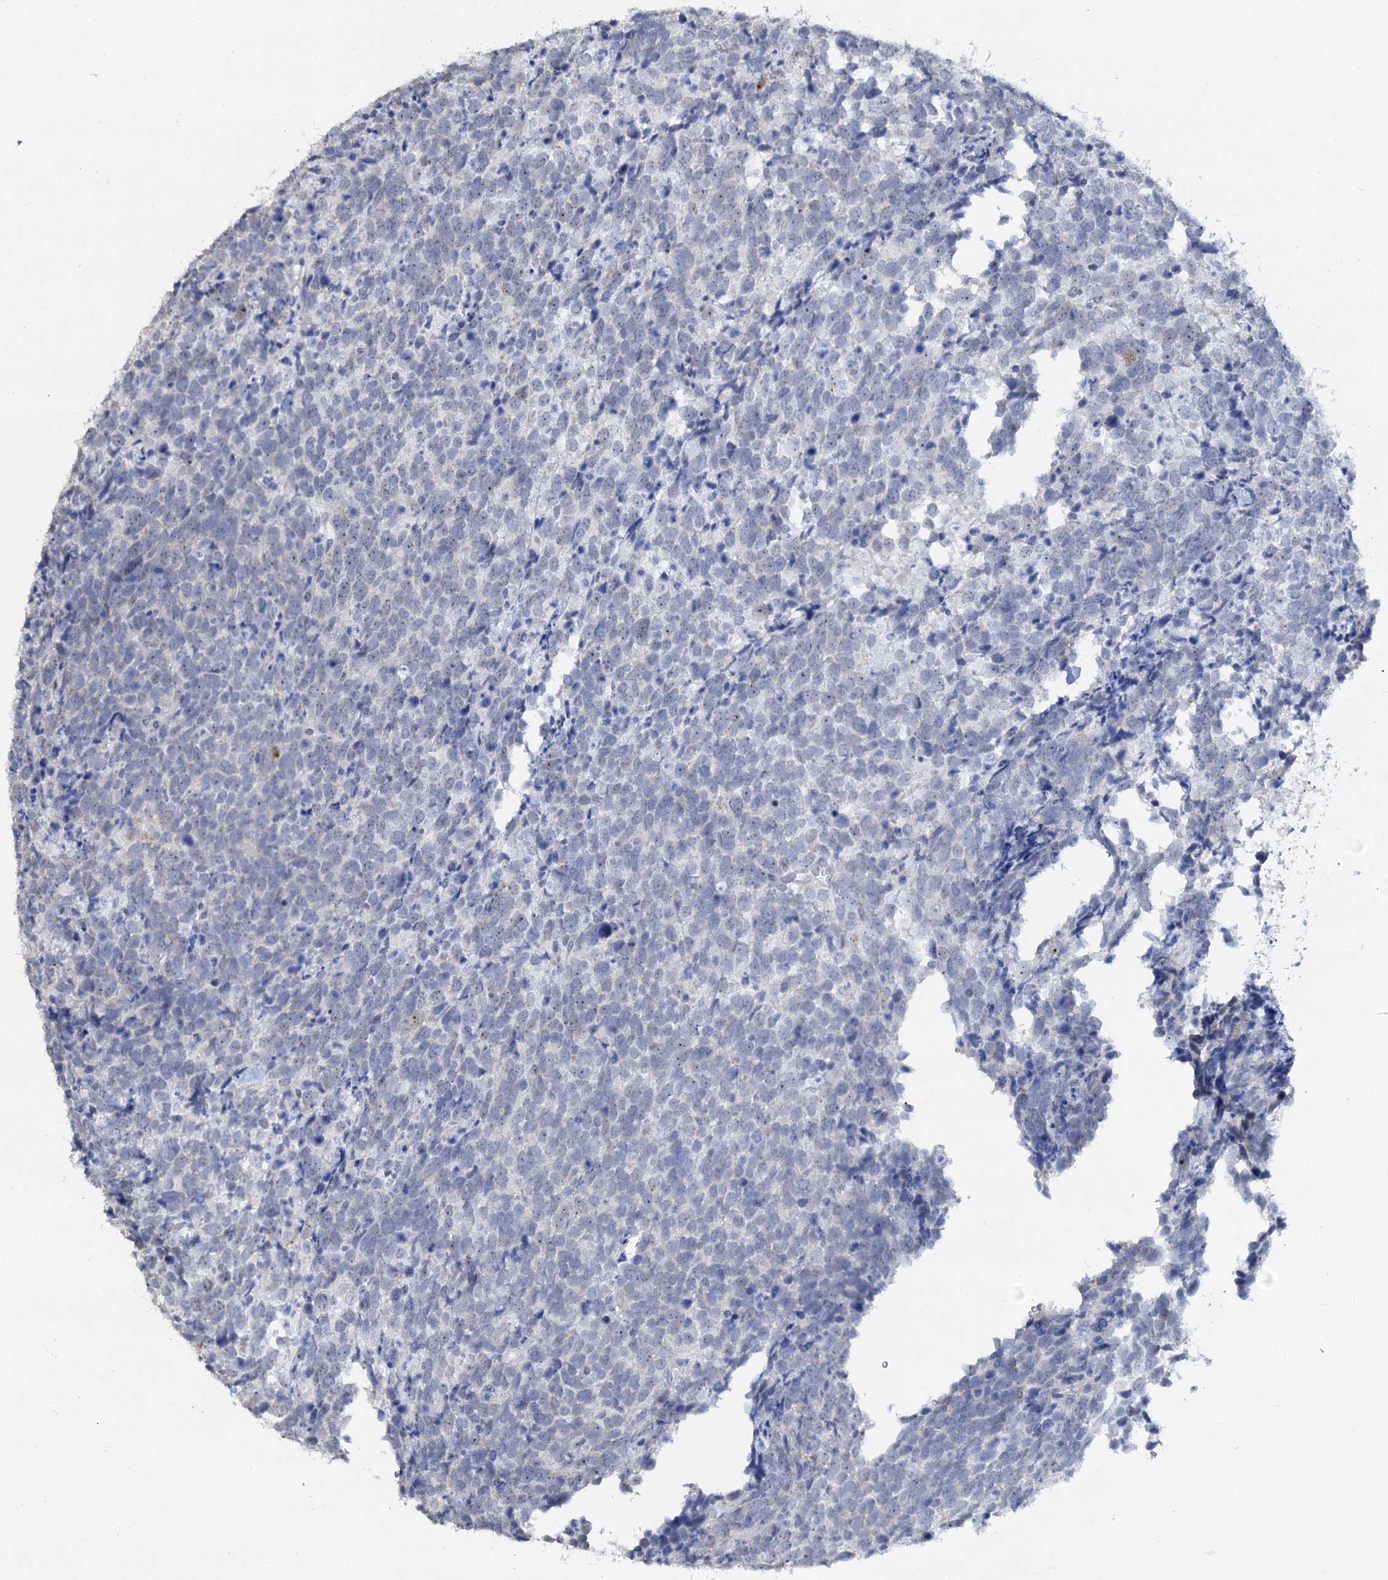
{"staining": {"intensity": "negative", "quantity": "none", "location": "none"}, "tissue": "urothelial cancer", "cell_type": "Tumor cells", "image_type": "cancer", "snomed": [{"axis": "morphology", "description": "Urothelial carcinoma, High grade"}, {"axis": "topography", "description": "Urinary bladder"}], "caption": "A histopathology image of high-grade urothelial carcinoma stained for a protein shows no brown staining in tumor cells.", "gene": "C2CD3", "patient": {"sex": "female", "age": 82}}